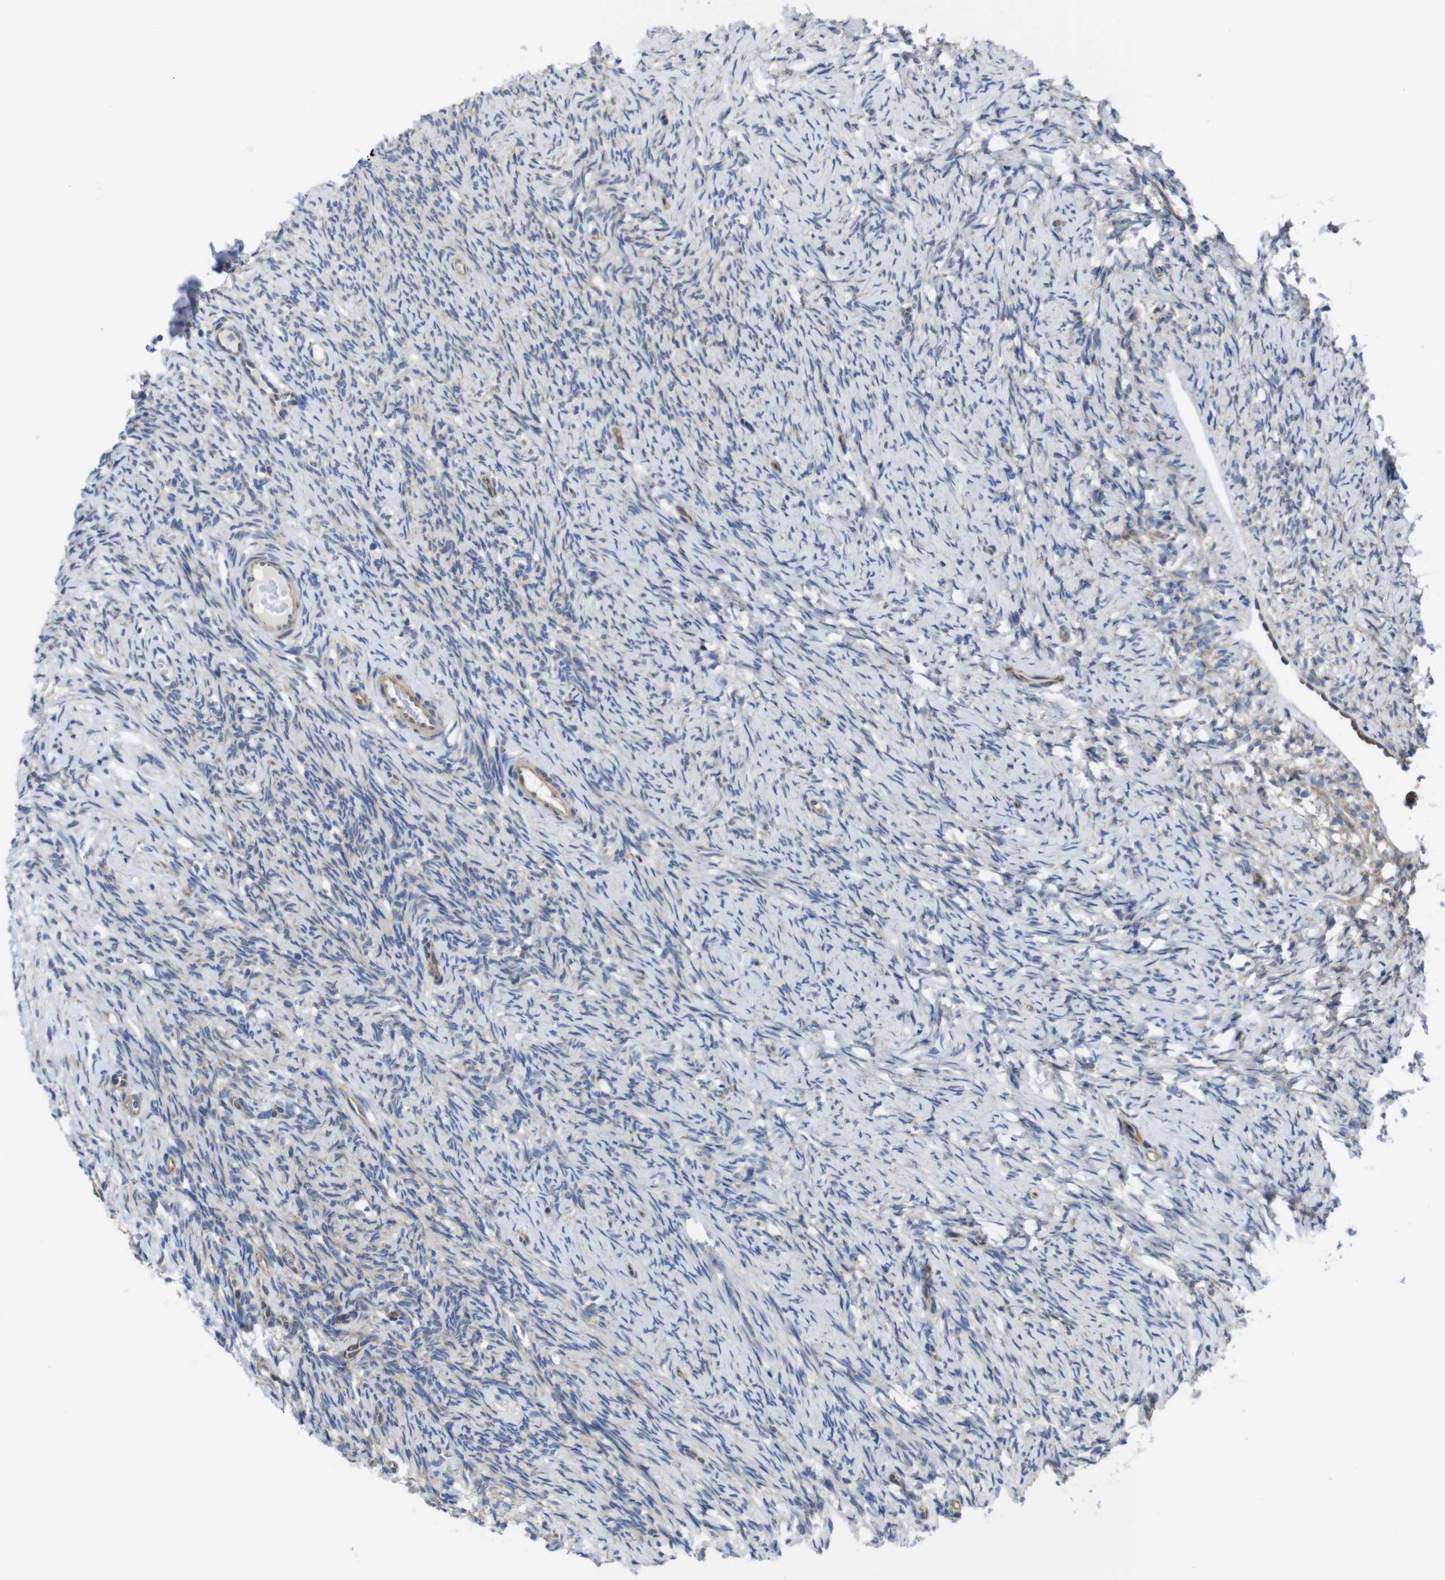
{"staining": {"intensity": "weak", "quantity": ">75%", "location": "cytoplasmic/membranous"}, "tissue": "ovary", "cell_type": "Follicle cells", "image_type": "normal", "snomed": [{"axis": "morphology", "description": "Normal tissue, NOS"}, {"axis": "topography", "description": "Ovary"}], "caption": "High-power microscopy captured an immunohistochemistry (IHC) image of normal ovary, revealing weak cytoplasmic/membranous staining in about >75% of follicle cells.", "gene": "DDRGK1", "patient": {"sex": "female", "age": 33}}